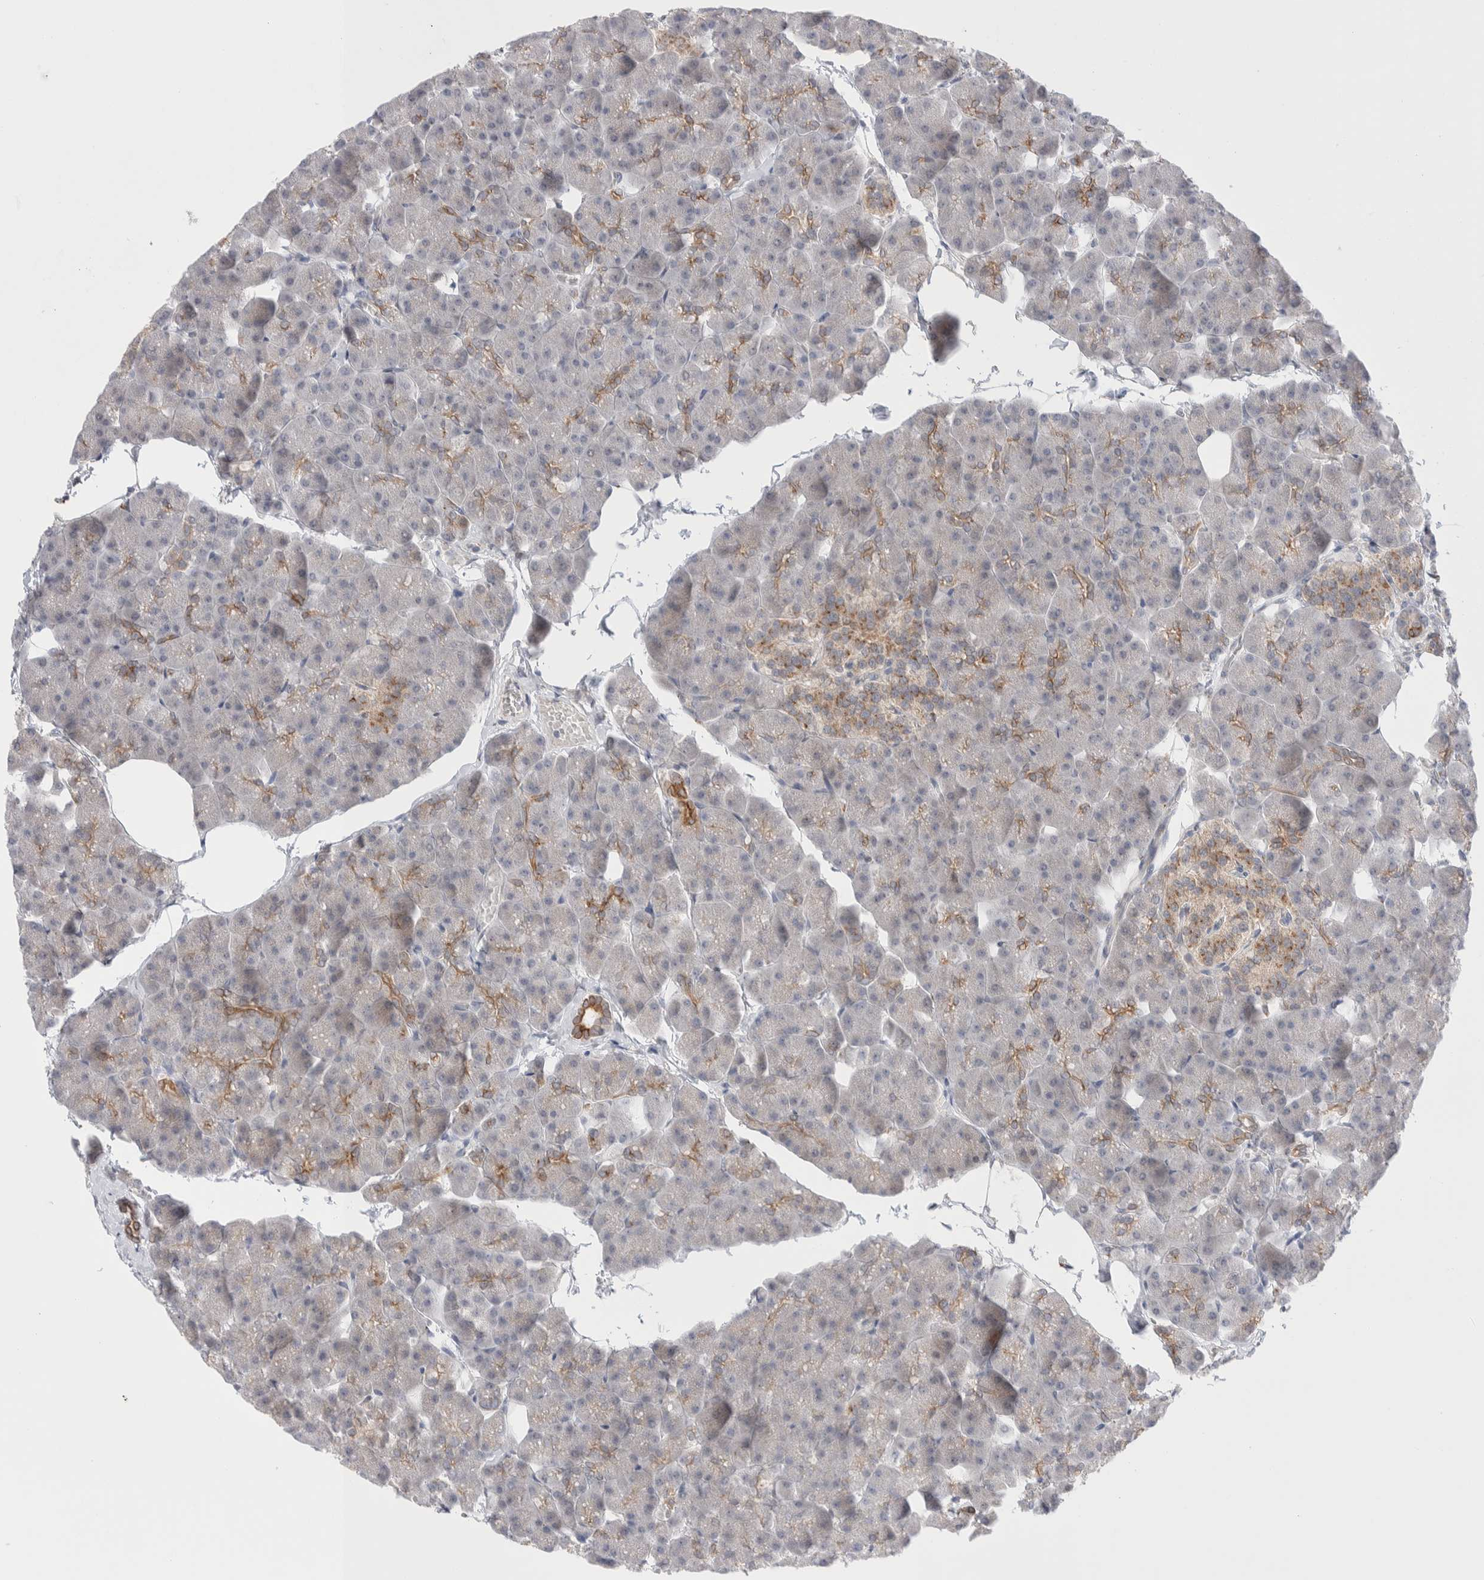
{"staining": {"intensity": "weak", "quantity": "25%-75%", "location": "cytoplasmic/membranous"}, "tissue": "pancreas", "cell_type": "Exocrine glandular cells", "image_type": "normal", "snomed": [{"axis": "morphology", "description": "Normal tissue, NOS"}, {"axis": "topography", "description": "Pancreas"}], "caption": "Pancreas stained with DAB (3,3'-diaminobenzidine) immunohistochemistry demonstrates low levels of weak cytoplasmic/membranous positivity in approximately 25%-75% of exocrine glandular cells. Immunohistochemistry stains the protein of interest in brown and the nuclei are stained blue.", "gene": "C1orf112", "patient": {"sex": "male", "age": 35}}